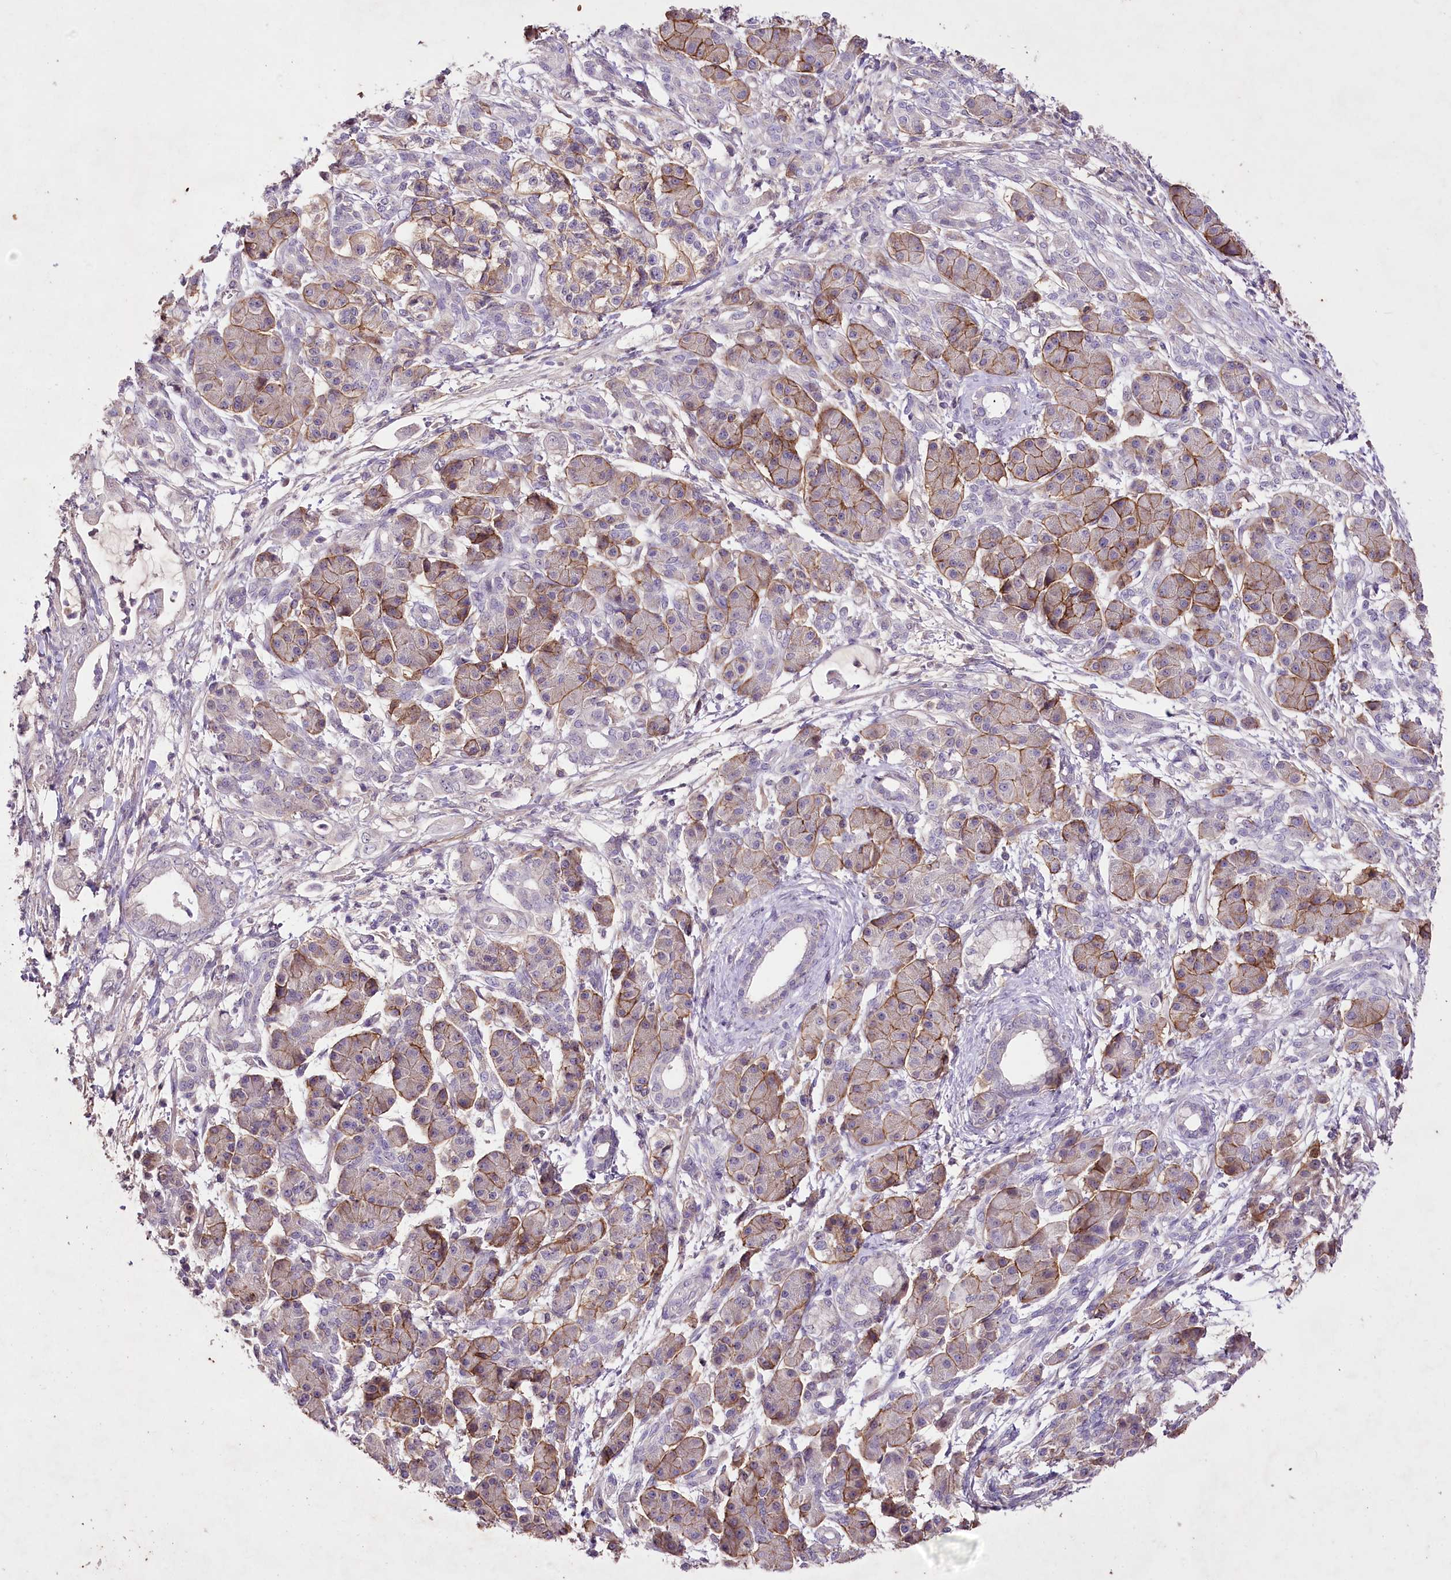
{"staining": {"intensity": "moderate", "quantity": "25%-75%", "location": "cytoplasmic/membranous"}, "tissue": "pancreatic cancer", "cell_type": "Tumor cells", "image_type": "cancer", "snomed": [{"axis": "morphology", "description": "Adenocarcinoma, NOS"}, {"axis": "topography", "description": "Pancreas"}], "caption": "Brown immunohistochemical staining in human pancreatic cancer (adenocarcinoma) displays moderate cytoplasmic/membranous positivity in approximately 25%-75% of tumor cells.", "gene": "ENPP1", "patient": {"sex": "female", "age": 55}}